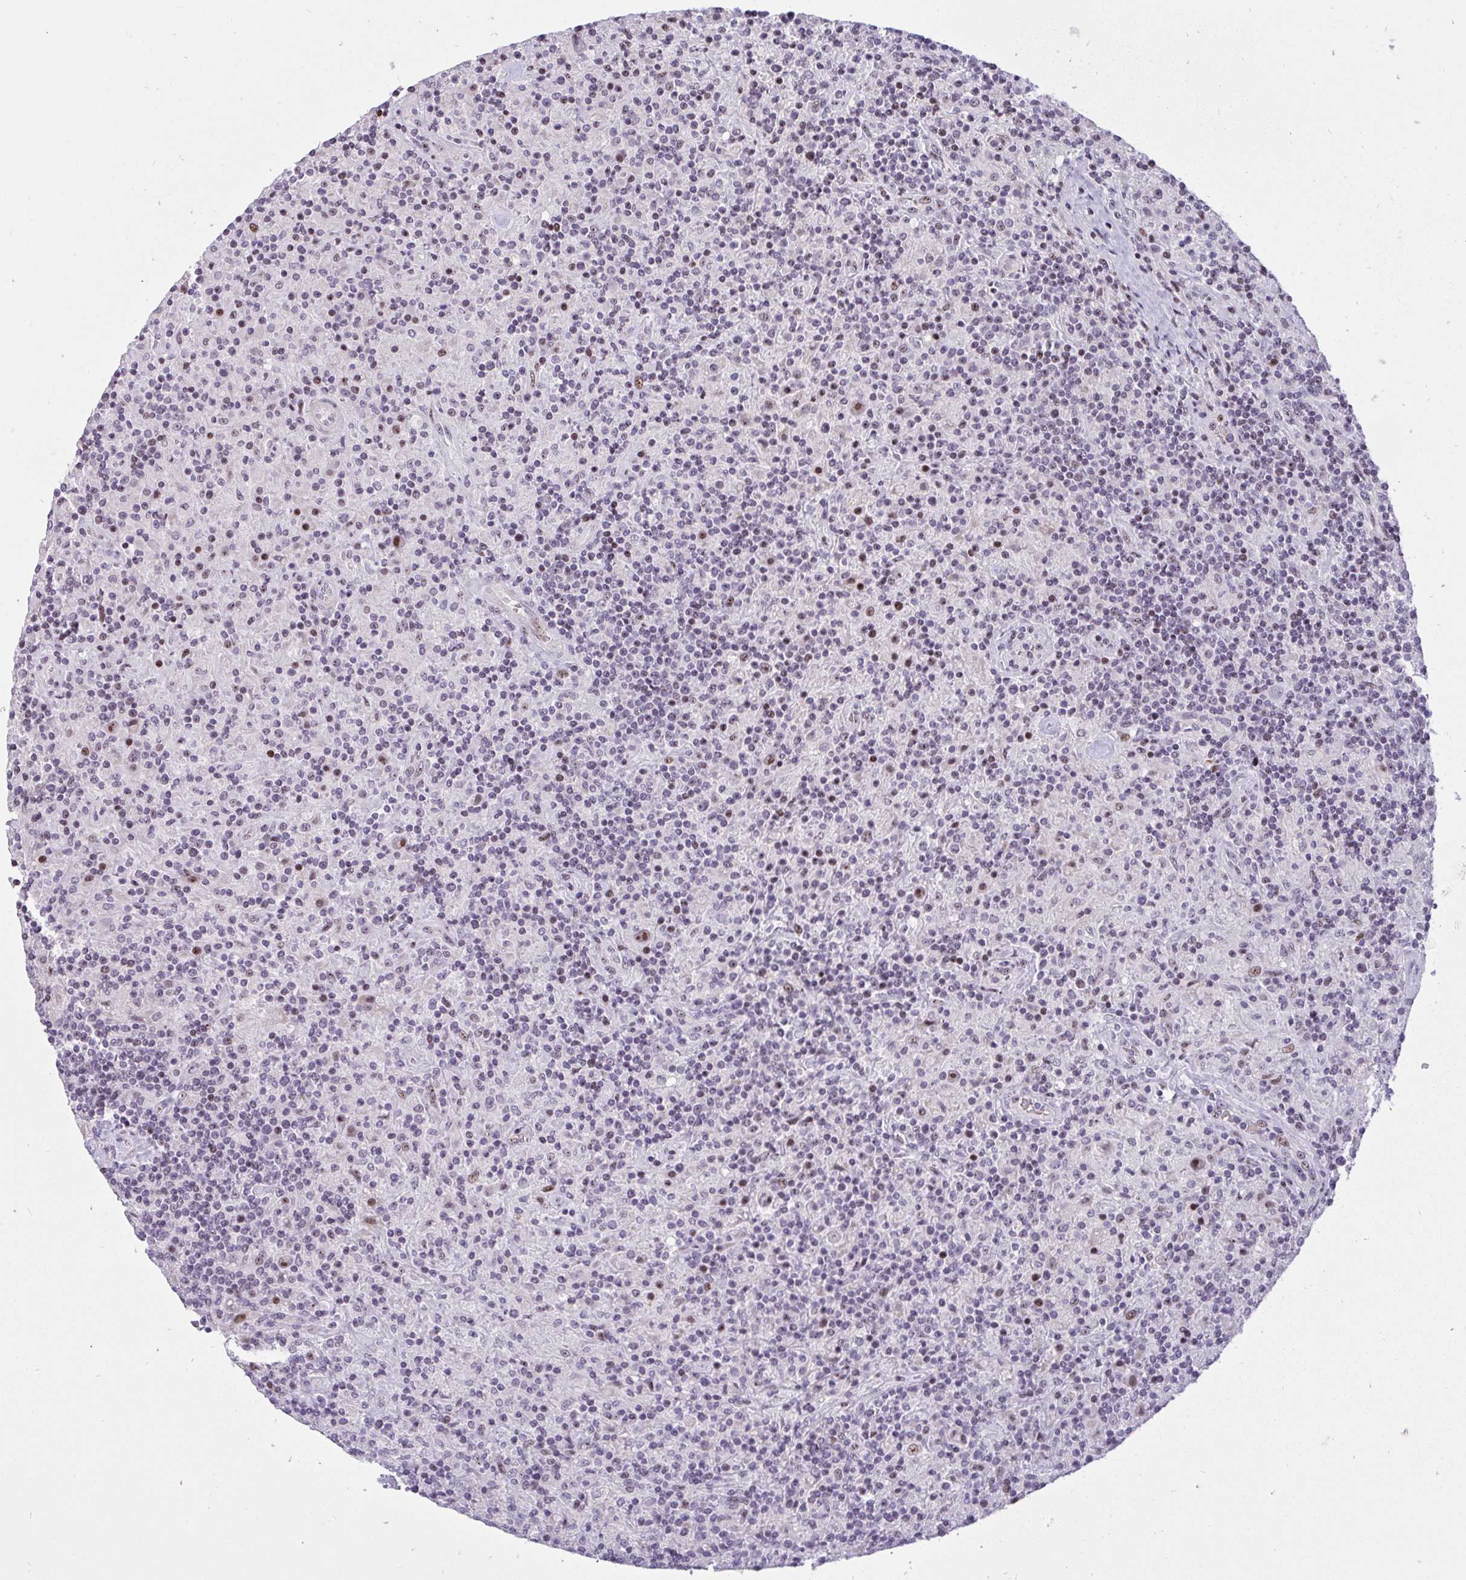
{"staining": {"intensity": "moderate", "quantity": "<25%", "location": "nuclear"}, "tissue": "lymphoma", "cell_type": "Tumor cells", "image_type": "cancer", "snomed": [{"axis": "morphology", "description": "Hodgkin's disease, NOS"}, {"axis": "topography", "description": "Lymph node"}], "caption": "Immunohistochemistry (IHC) photomicrograph of neoplastic tissue: human Hodgkin's disease stained using IHC reveals low levels of moderate protein expression localized specifically in the nuclear of tumor cells, appearing as a nuclear brown color.", "gene": "PLPPR3", "patient": {"sex": "male", "age": 70}}